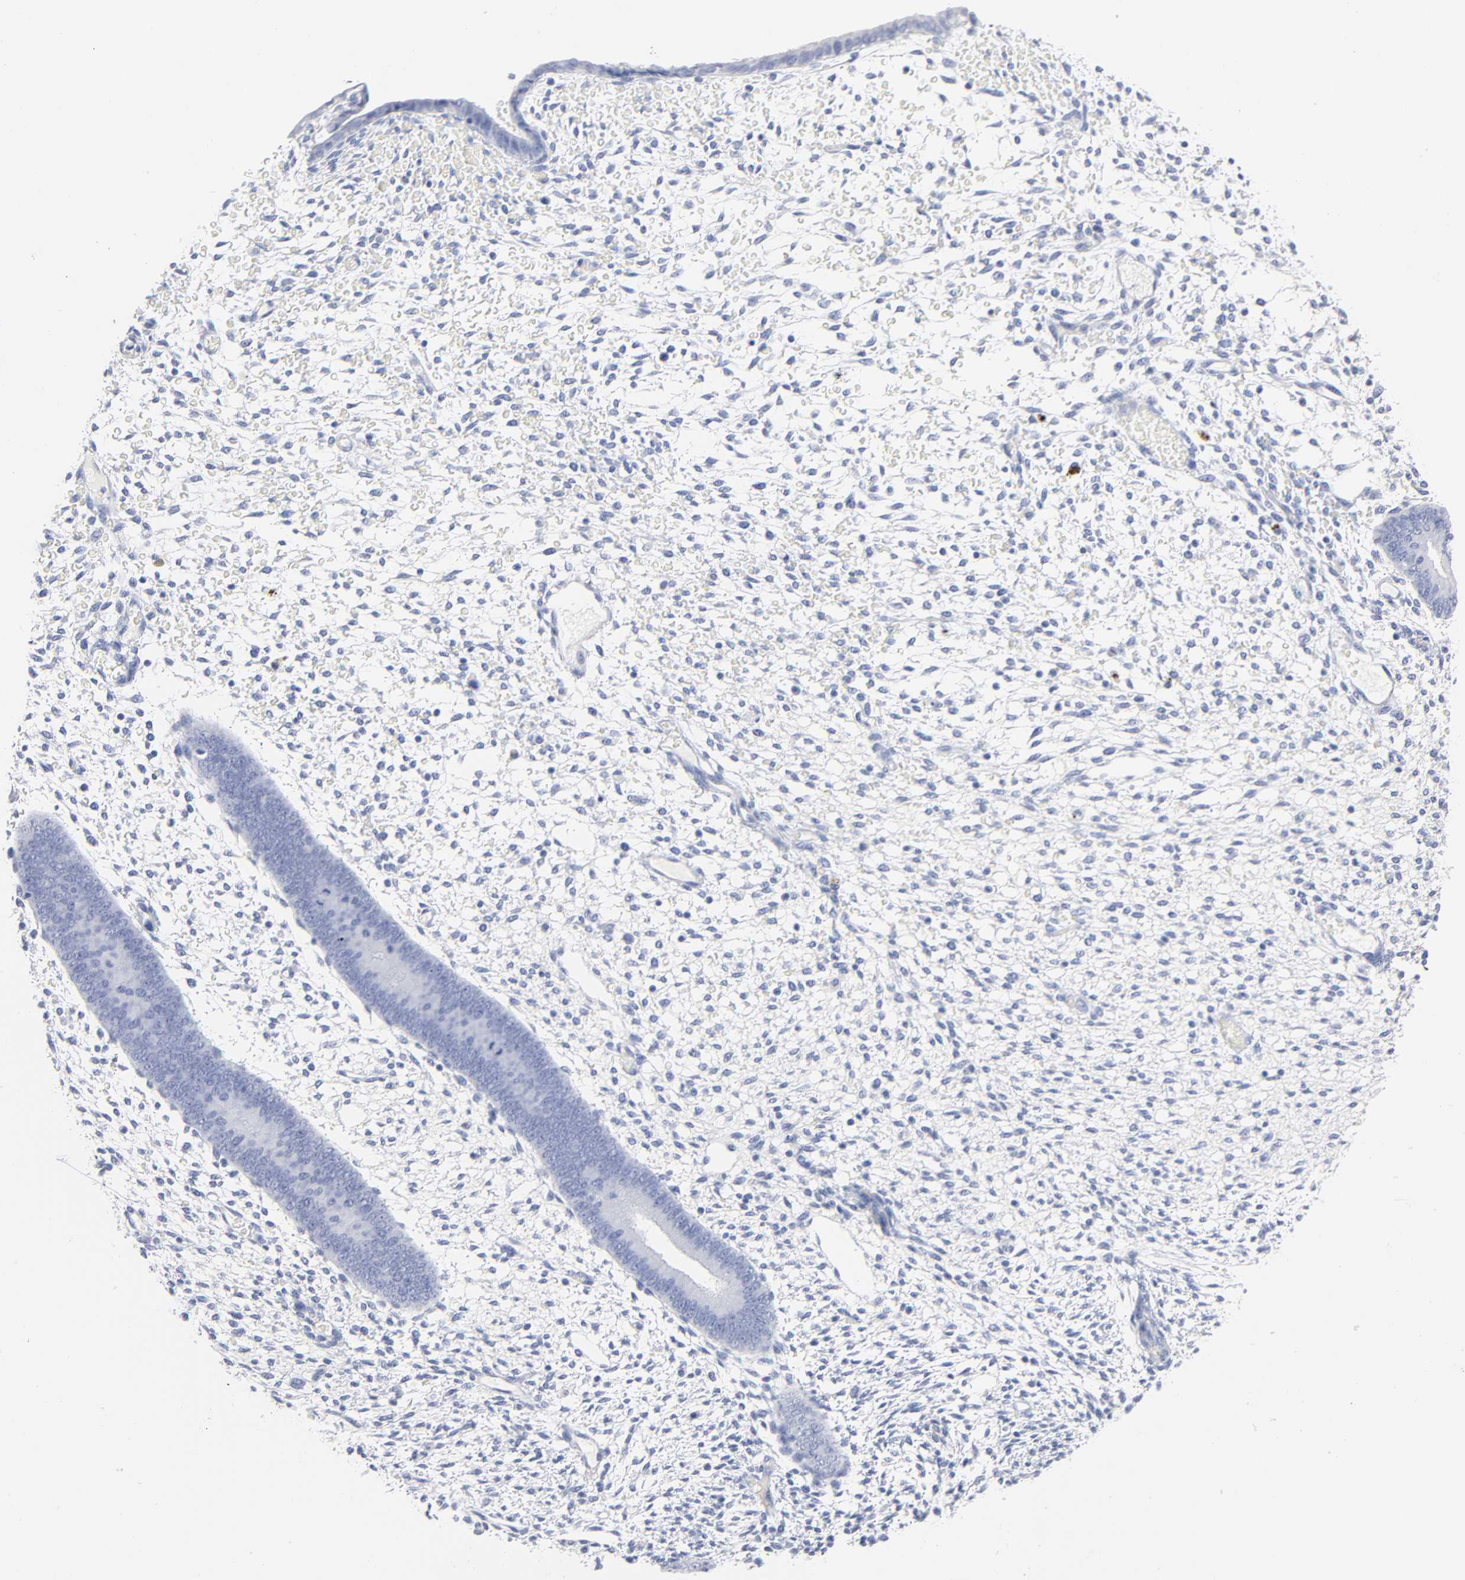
{"staining": {"intensity": "negative", "quantity": "none", "location": "none"}, "tissue": "endometrium", "cell_type": "Cells in endometrial stroma", "image_type": "normal", "snomed": [{"axis": "morphology", "description": "Normal tissue, NOS"}, {"axis": "topography", "description": "Endometrium"}], "caption": "An IHC micrograph of benign endometrium is shown. There is no staining in cells in endometrial stroma of endometrium. (DAB (3,3'-diaminobenzidine) IHC with hematoxylin counter stain).", "gene": "AGTR1", "patient": {"sex": "female", "age": 42}}